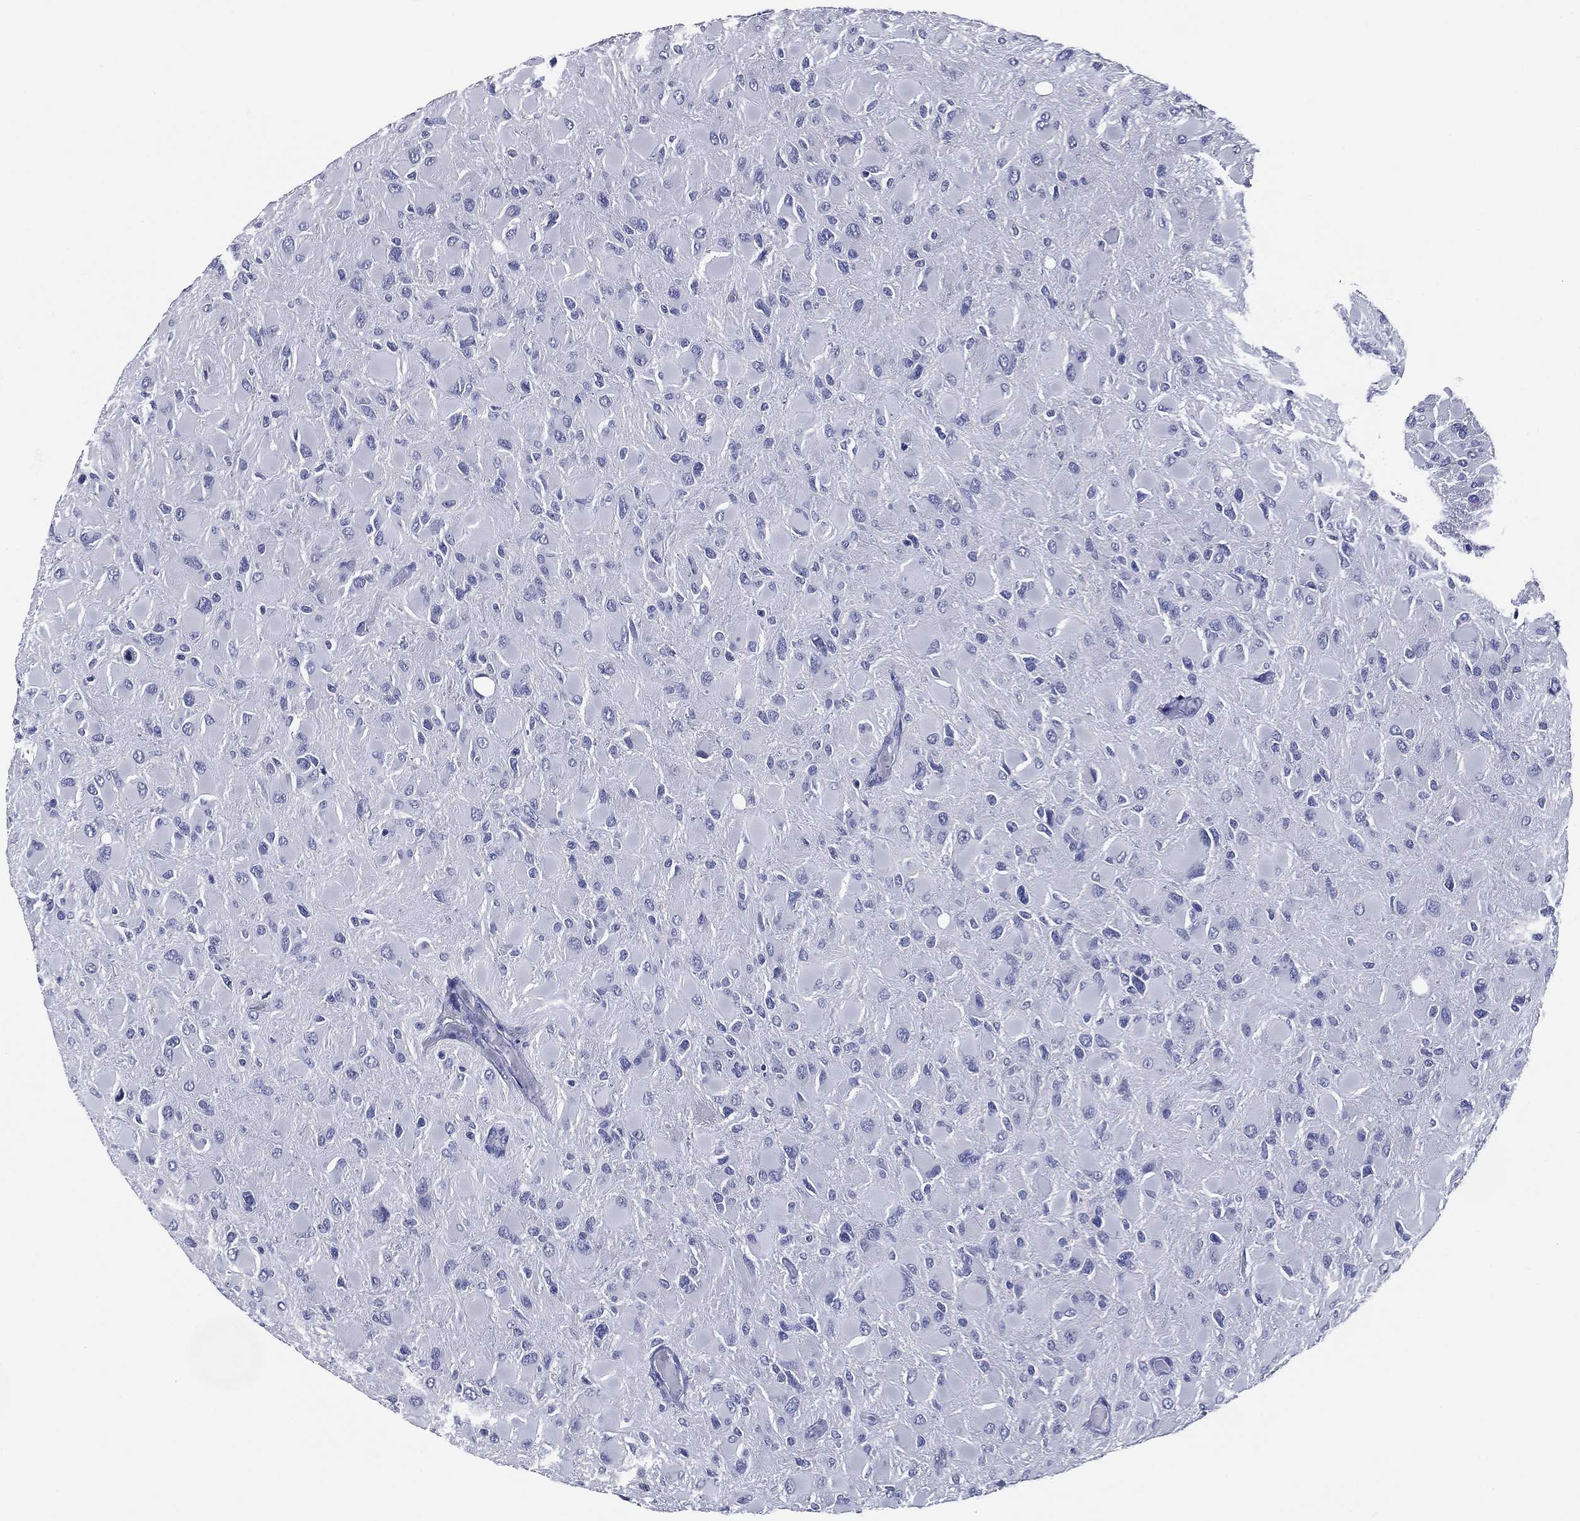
{"staining": {"intensity": "negative", "quantity": "none", "location": "none"}, "tissue": "glioma", "cell_type": "Tumor cells", "image_type": "cancer", "snomed": [{"axis": "morphology", "description": "Glioma, malignant, High grade"}, {"axis": "topography", "description": "Cerebral cortex"}], "caption": "Malignant glioma (high-grade) stained for a protein using IHC shows no expression tumor cells.", "gene": "ACE2", "patient": {"sex": "female", "age": 36}}